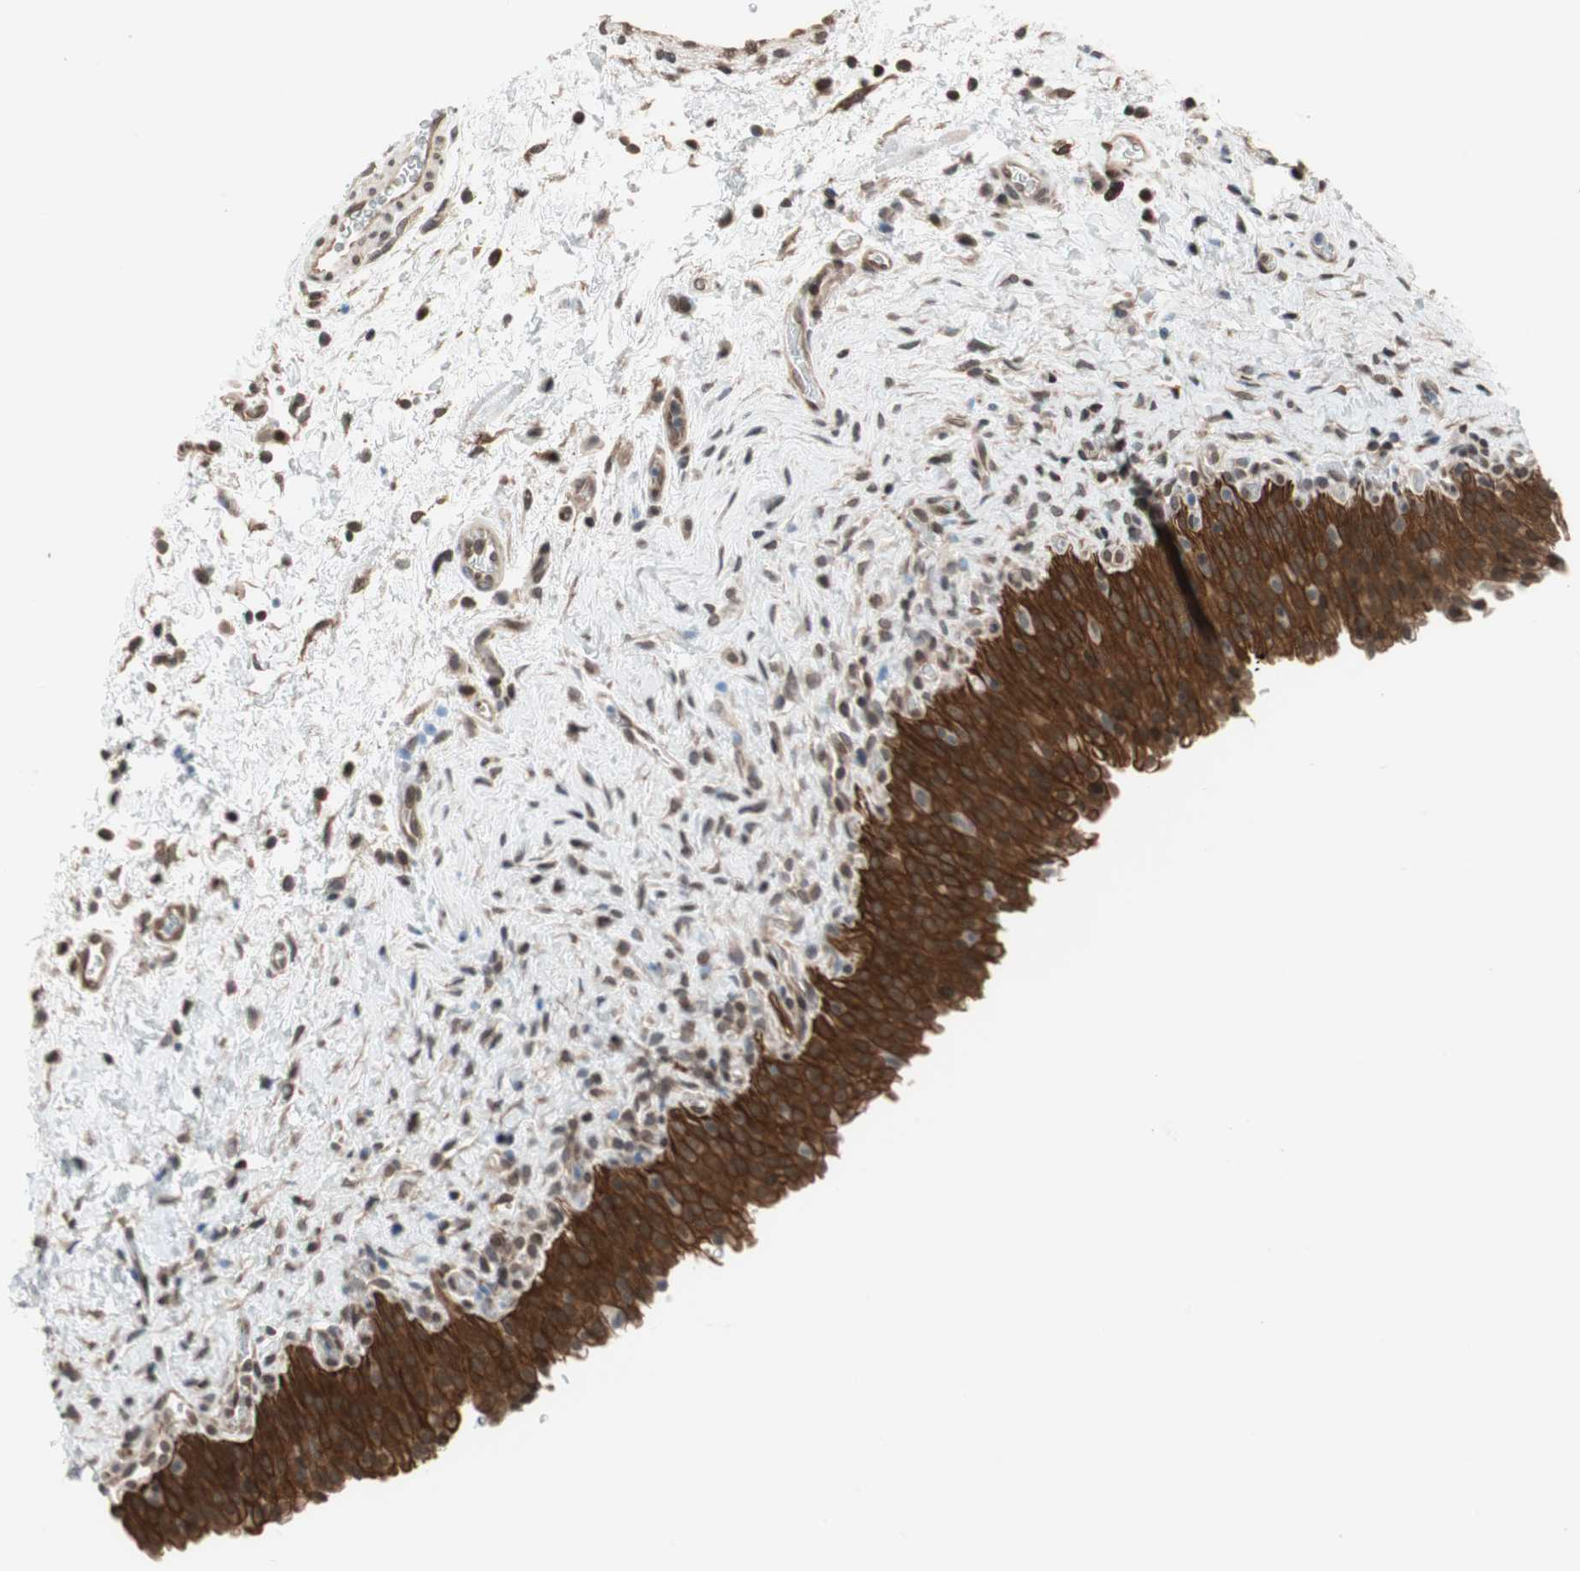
{"staining": {"intensity": "strong", "quantity": ">75%", "location": "cytoplasmic/membranous"}, "tissue": "urinary bladder", "cell_type": "Urothelial cells", "image_type": "normal", "snomed": [{"axis": "morphology", "description": "Normal tissue, NOS"}, {"axis": "topography", "description": "Urinary bladder"}], "caption": "Immunohistochemistry (IHC) photomicrograph of benign urinary bladder: urinary bladder stained using immunohistochemistry reveals high levels of strong protein expression localized specifically in the cytoplasmic/membranous of urothelial cells, appearing as a cytoplasmic/membranous brown color.", "gene": "ZNF512B", "patient": {"sex": "male", "age": 51}}